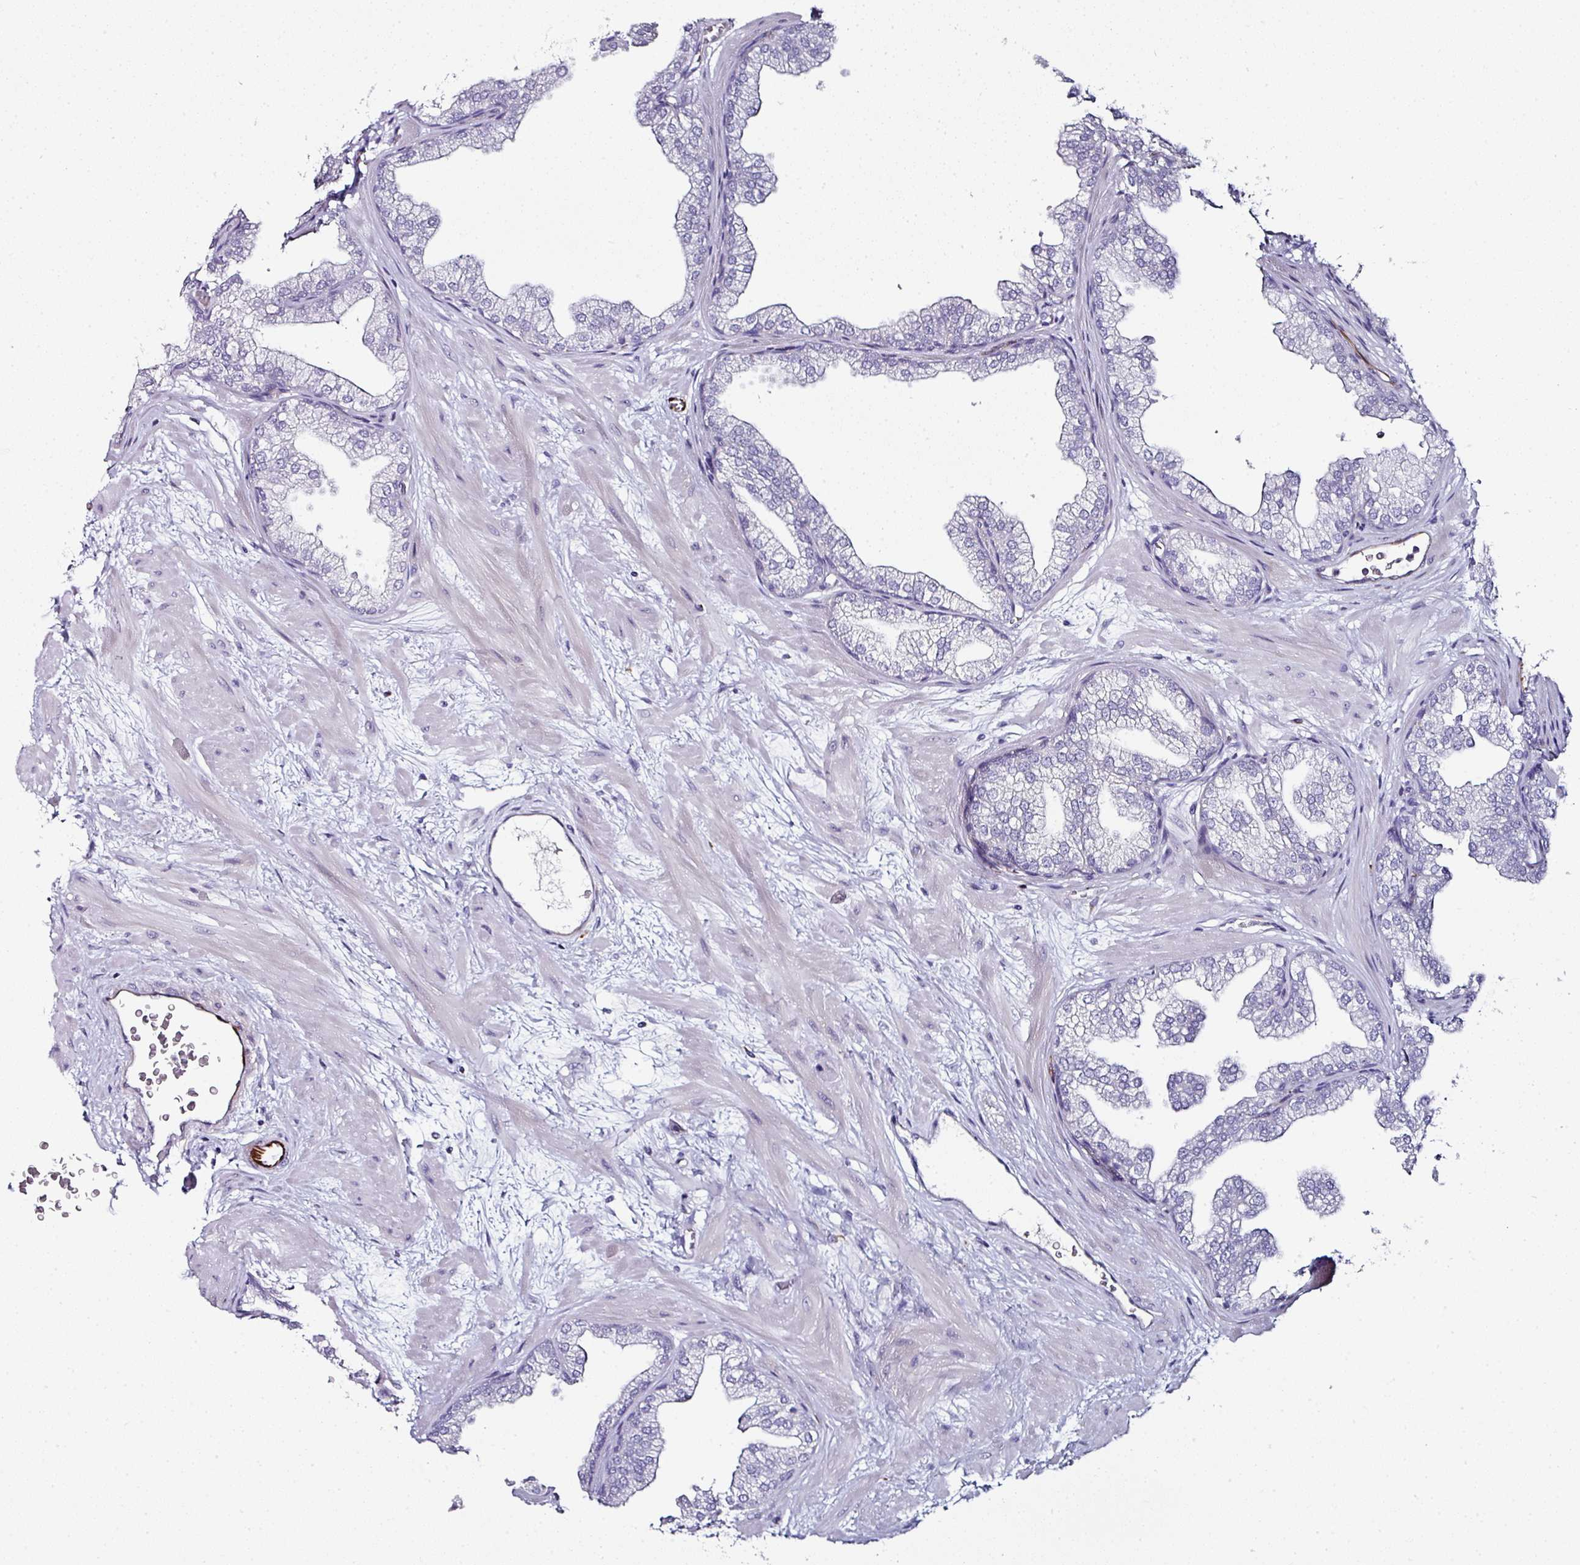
{"staining": {"intensity": "negative", "quantity": "none", "location": "none"}, "tissue": "prostate", "cell_type": "Glandular cells", "image_type": "normal", "snomed": [{"axis": "morphology", "description": "Normal tissue, NOS"}, {"axis": "topography", "description": "Prostate"}], "caption": "This histopathology image is of benign prostate stained with immunohistochemistry to label a protein in brown with the nuclei are counter-stained blue. There is no positivity in glandular cells. (Stains: DAB (3,3'-diaminobenzidine) immunohistochemistry with hematoxylin counter stain, Microscopy: brightfield microscopy at high magnification).", "gene": "TMPRSS9", "patient": {"sex": "male", "age": 37}}